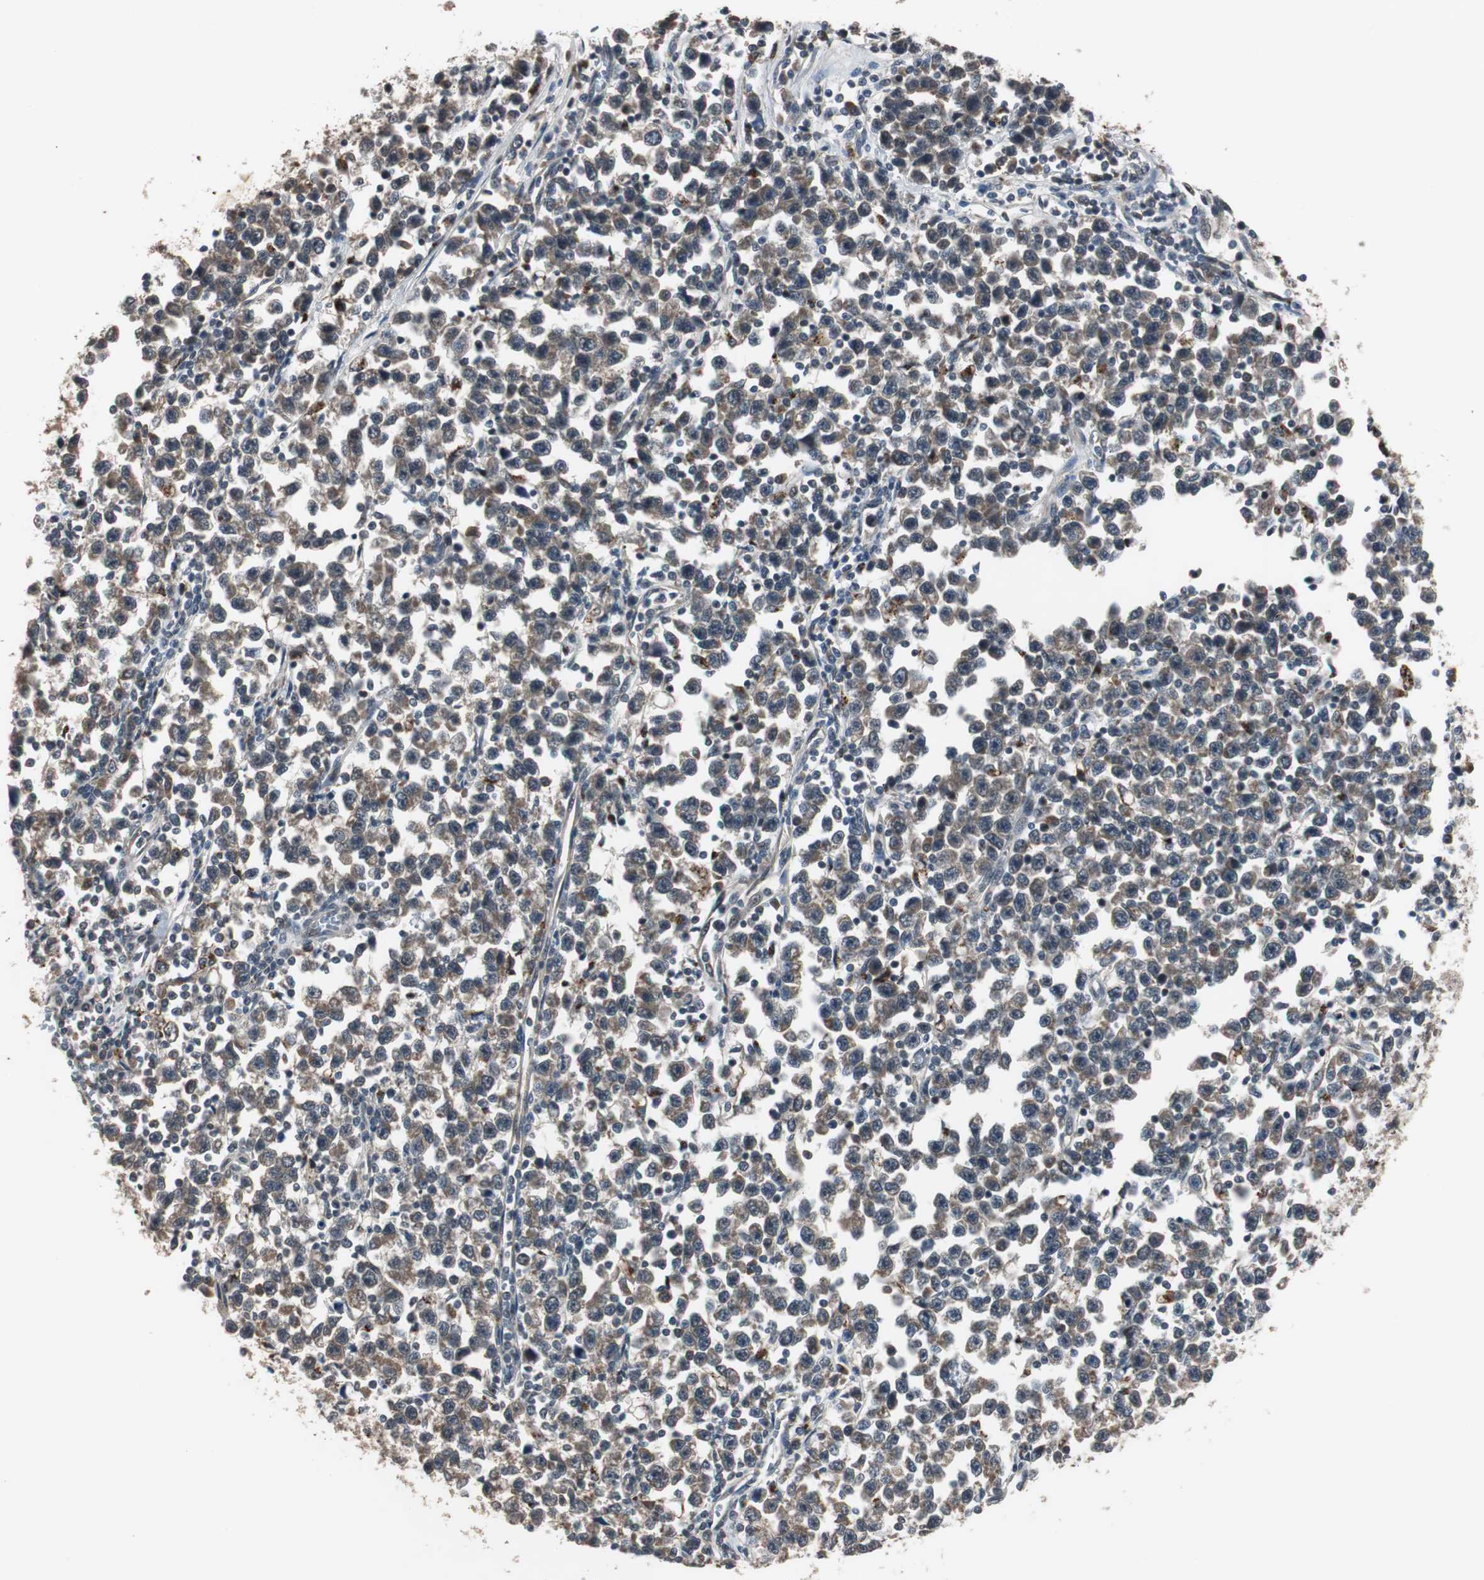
{"staining": {"intensity": "weak", "quantity": ">75%", "location": "cytoplasmic/membranous"}, "tissue": "testis cancer", "cell_type": "Tumor cells", "image_type": "cancer", "snomed": [{"axis": "morphology", "description": "Seminoma, NOS"}, {"axis": "topography", "description": "Testis"}], "caption": "Testis seminoma stained with a protein marker demonstrates weak staining in tumor cells.", "gene": "BOLA1", "patient": {"sex": "male", "age": 43}}